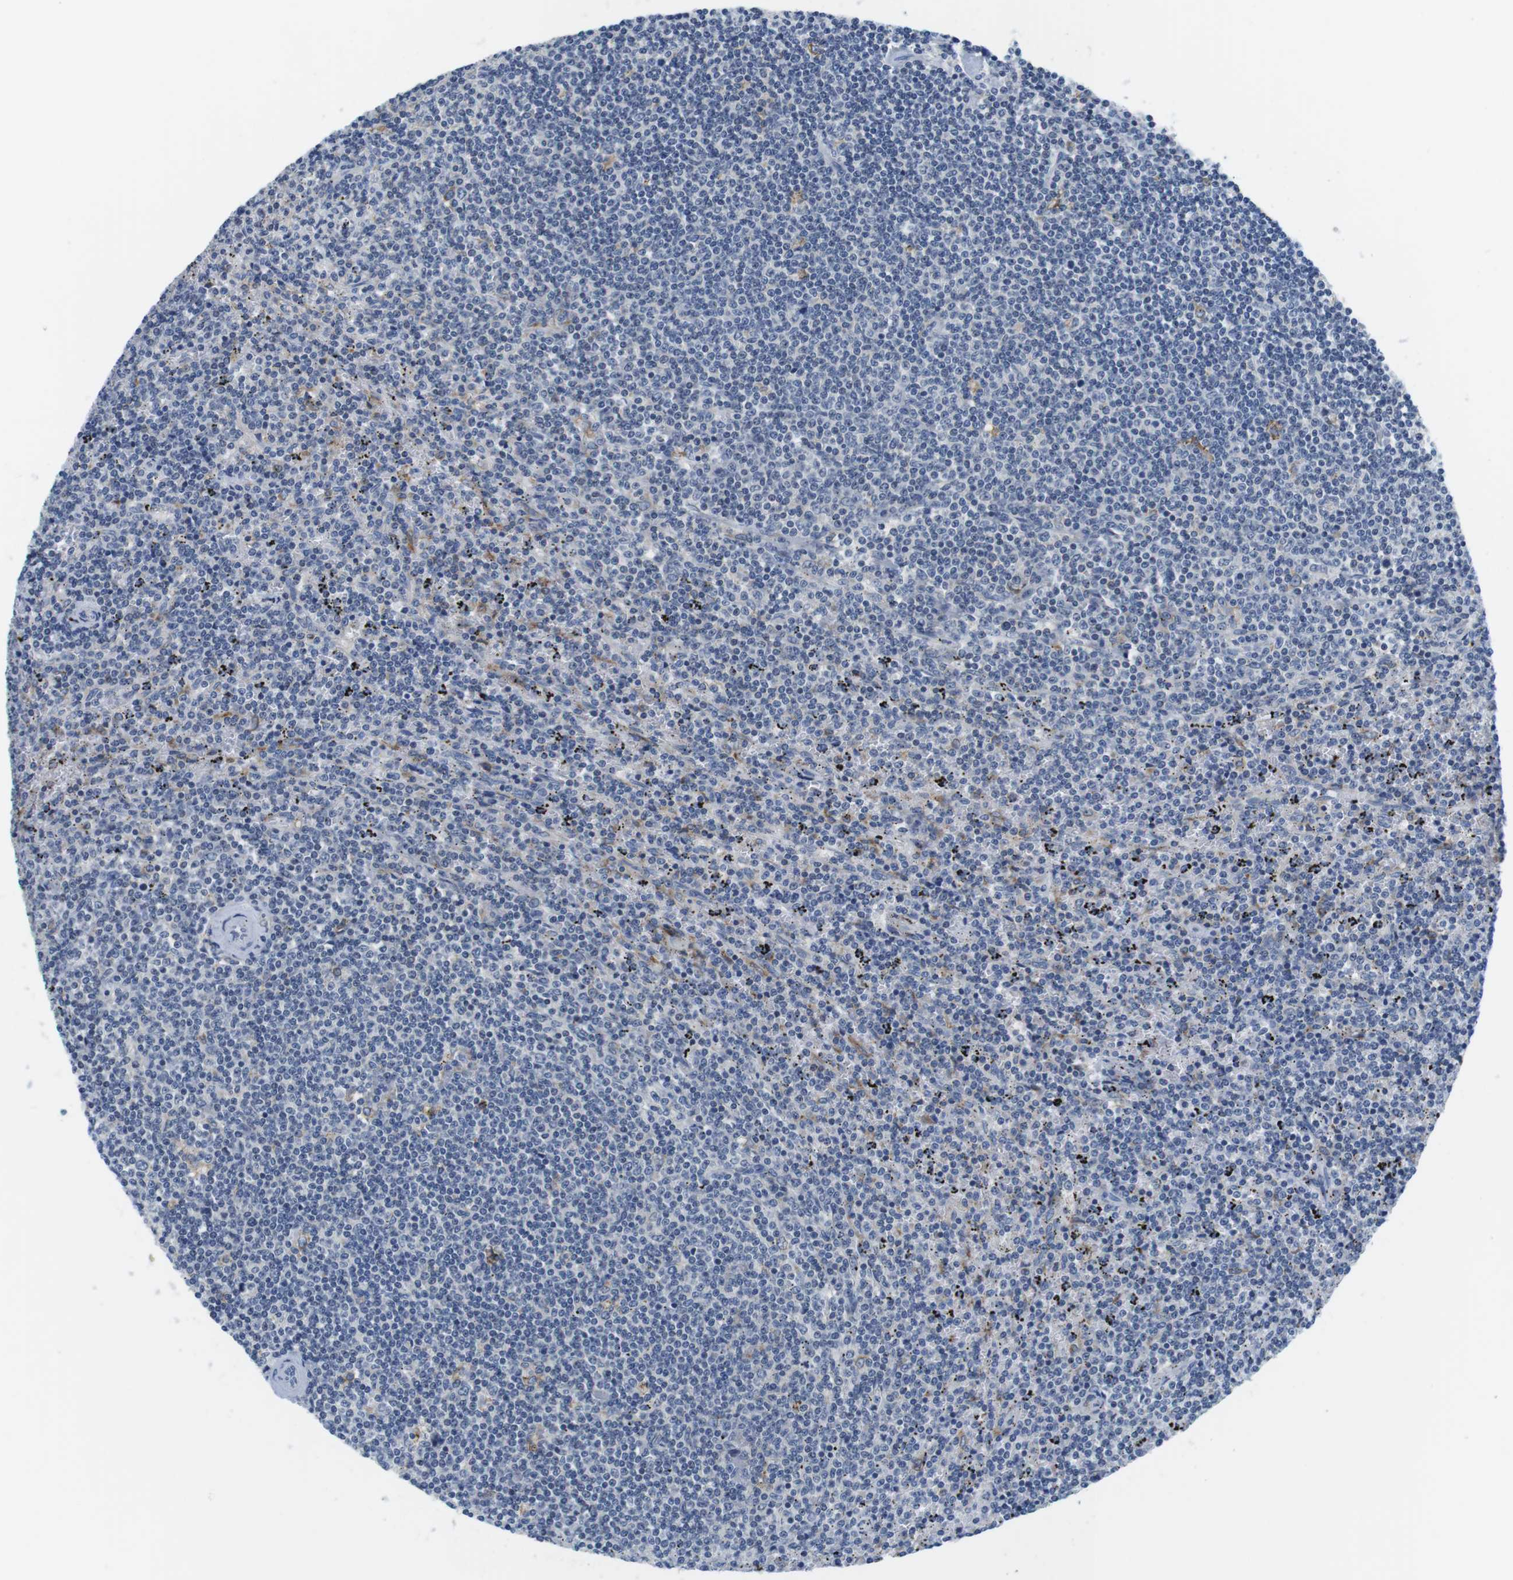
{"staining": {"intensity": "negative", "quantity": "none", "location": "none"}, "tissue": "lymphoma", "cell_type": "Tumor cells", "image_type": "cancer", "snomed": [{"axis": "morphology", "description": "Malignant lymphoma, non-Hodgkin's type, Low grade"}, {"axis": "topography", "description": "Spleen"}], "caption": "Immunohistochemistry (IHC) of malignant lymphoma, non-Hodgkin's type (low-grade) demonstrates no positivity in tumor cells.", "gene": "CNGA2", "patient": {"sex": "female", "age": 50}}